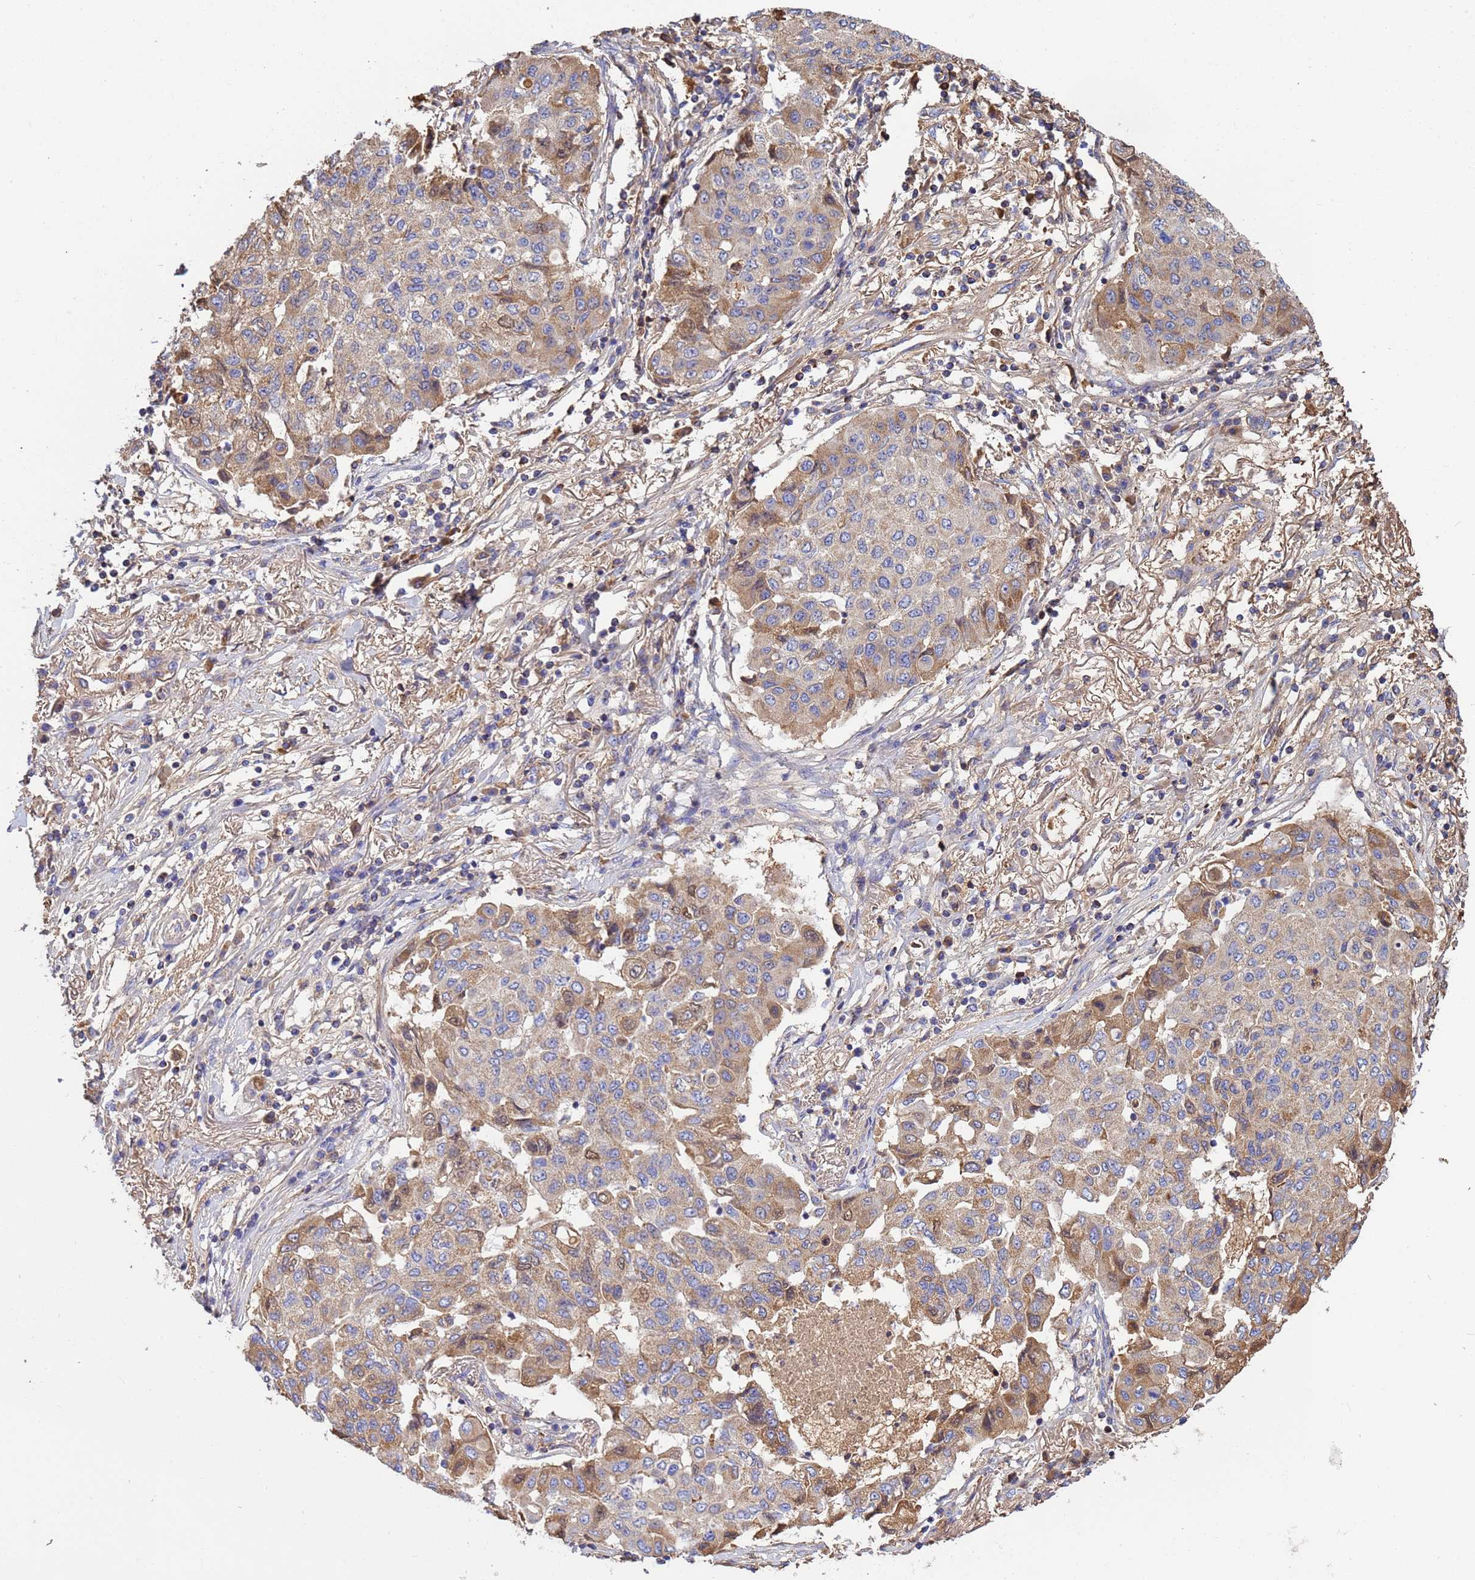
{"staining": {"intensity": "moderate", "quantity": "<25%", "location": "cytoplasmic/membranous"}, "tissue": "lung cancer", "cell_type": "Tumor cells", "image_type": "cancer", "snomed": [{"axis": "morphology", "description": "Squamous cell carcinoma, NOS"}, {"axis": "topography", "description": "Lung"}], "caption": "Lung cancer (squamous cell carcinoma) stained with a brown dye shows moderate cytoplasmic/membranous positive positivity in about <25% of tumor cells.", "gene": "GLUD1", "patient": {"sex": "male", "age": 74}}